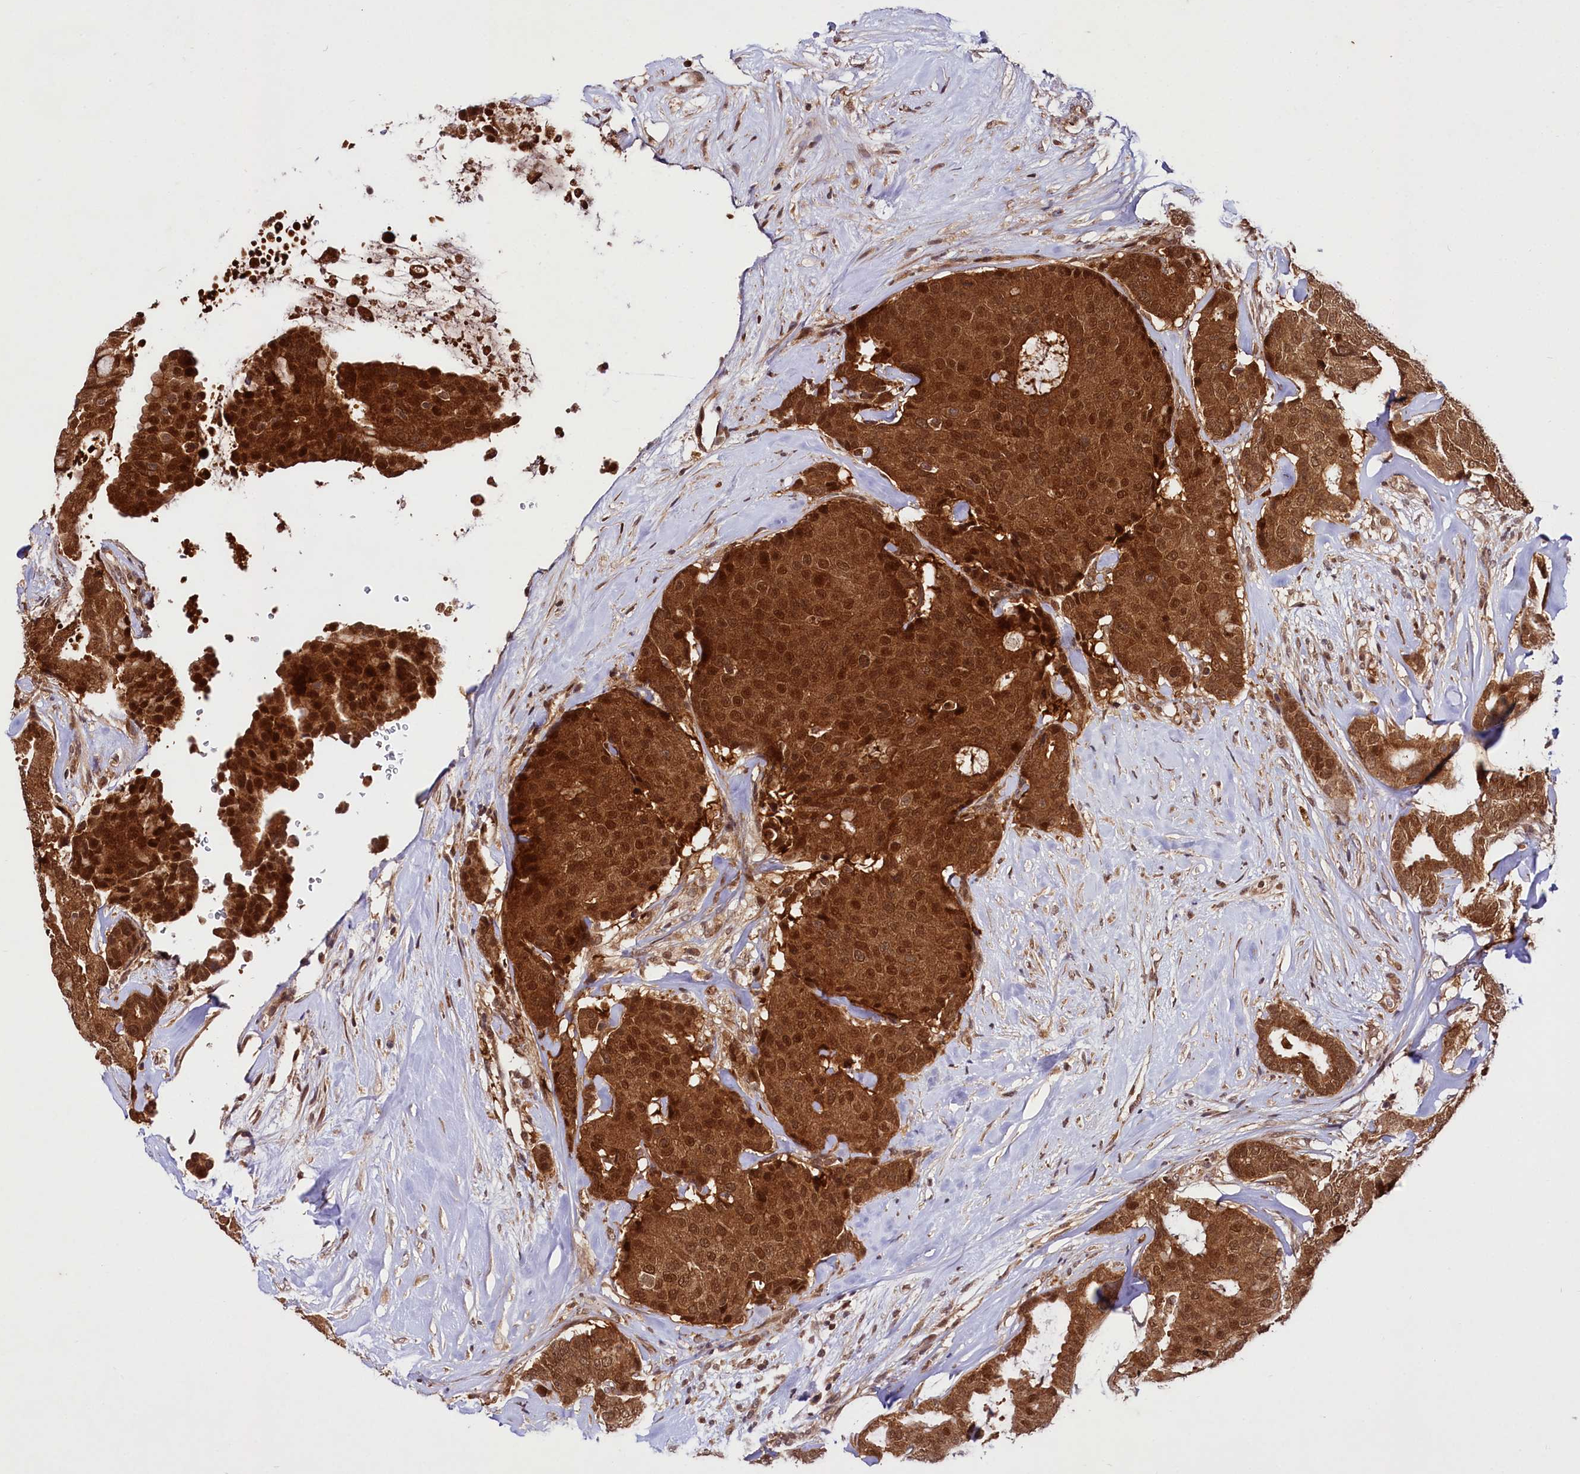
{"staining": {"intensity": "strong", "quantity": ">75%", "location": "cytoplasmic/membranous,nuclear"}, "tissue": "breast cancer", "cell_type": "Tumor cells", "image_type": "cancer", "snomed": [{"axis": "morphology", "description": "Duct carcinoma"}, {"axis": "topography", "description": "Breast"}], "caption": "Protein staining by immunohistochemistry (IHC) displays strong cytoplasmic/membranous and nuclear positivity in approximately >75% of tumor cells in breast cancer.", "gene": "UBE3A", "patient": {"sex": "female", "age": 75}}